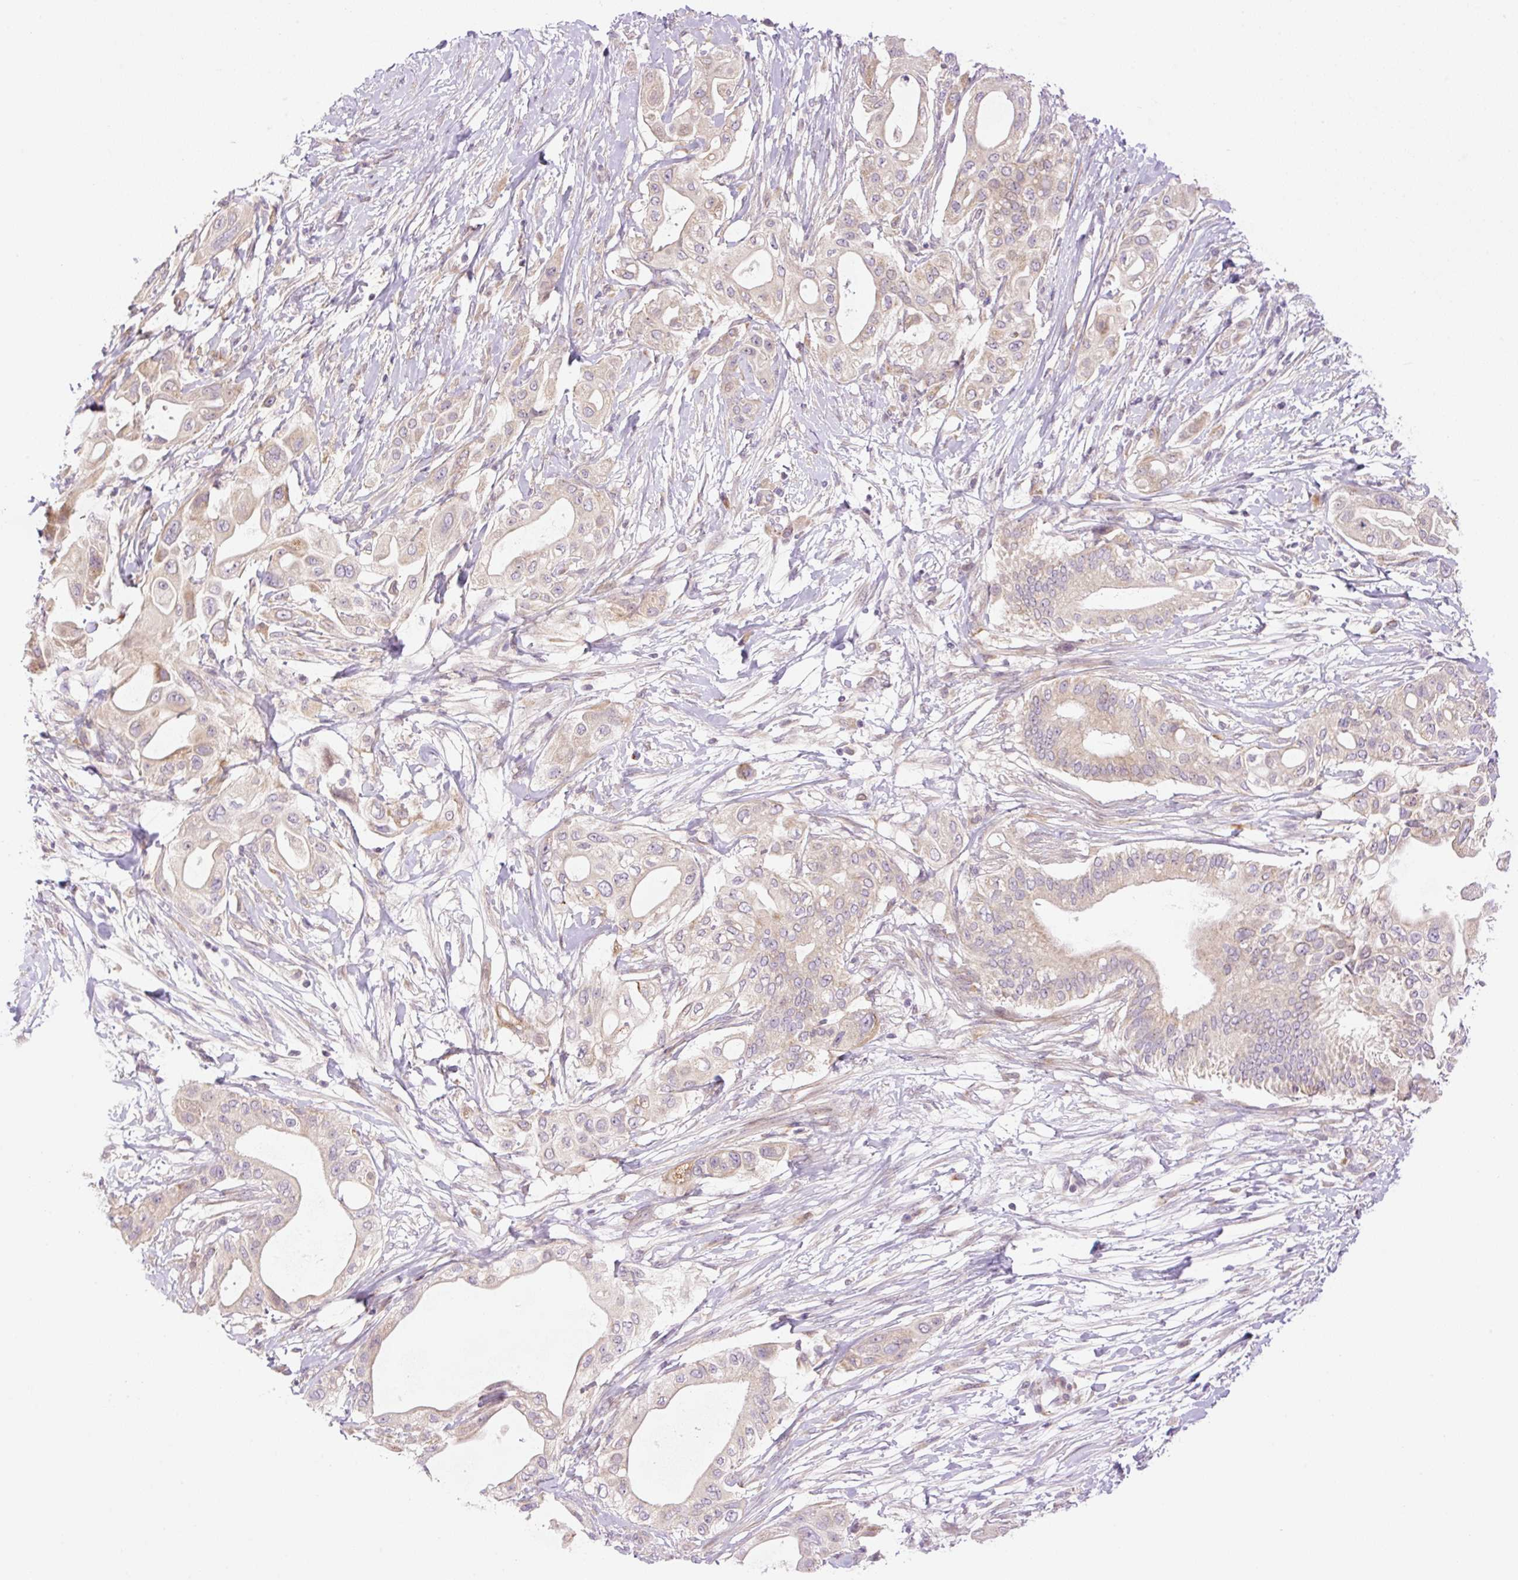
{"staining": {"intensity": "moderate", "quantity": "<25%", "location": "cytoplasmic/membranous"}, "tissue": "pancreatic cancer", "cell_type": "Tumor cells", "image_type": "cancer", "snomed": [{"axis": "morphology", "description": "Adenocarcinoma, NOS"}, {"axis": "topography", "description": "Pancreas"}], "caption": "Protein staining by IHC shows moderate cytoplasmic/membranous expression in approximately <25% of tumor cells in pancreatic adenocarcinoma. The staining was performed using DAB (3,3'-diaminobenzidine), with brown indicating positive protein expression. Nuclei are stained blue with hematoxylin.", "gene": "ZNF394", "patient": {"sex": "male", "age": 68}}